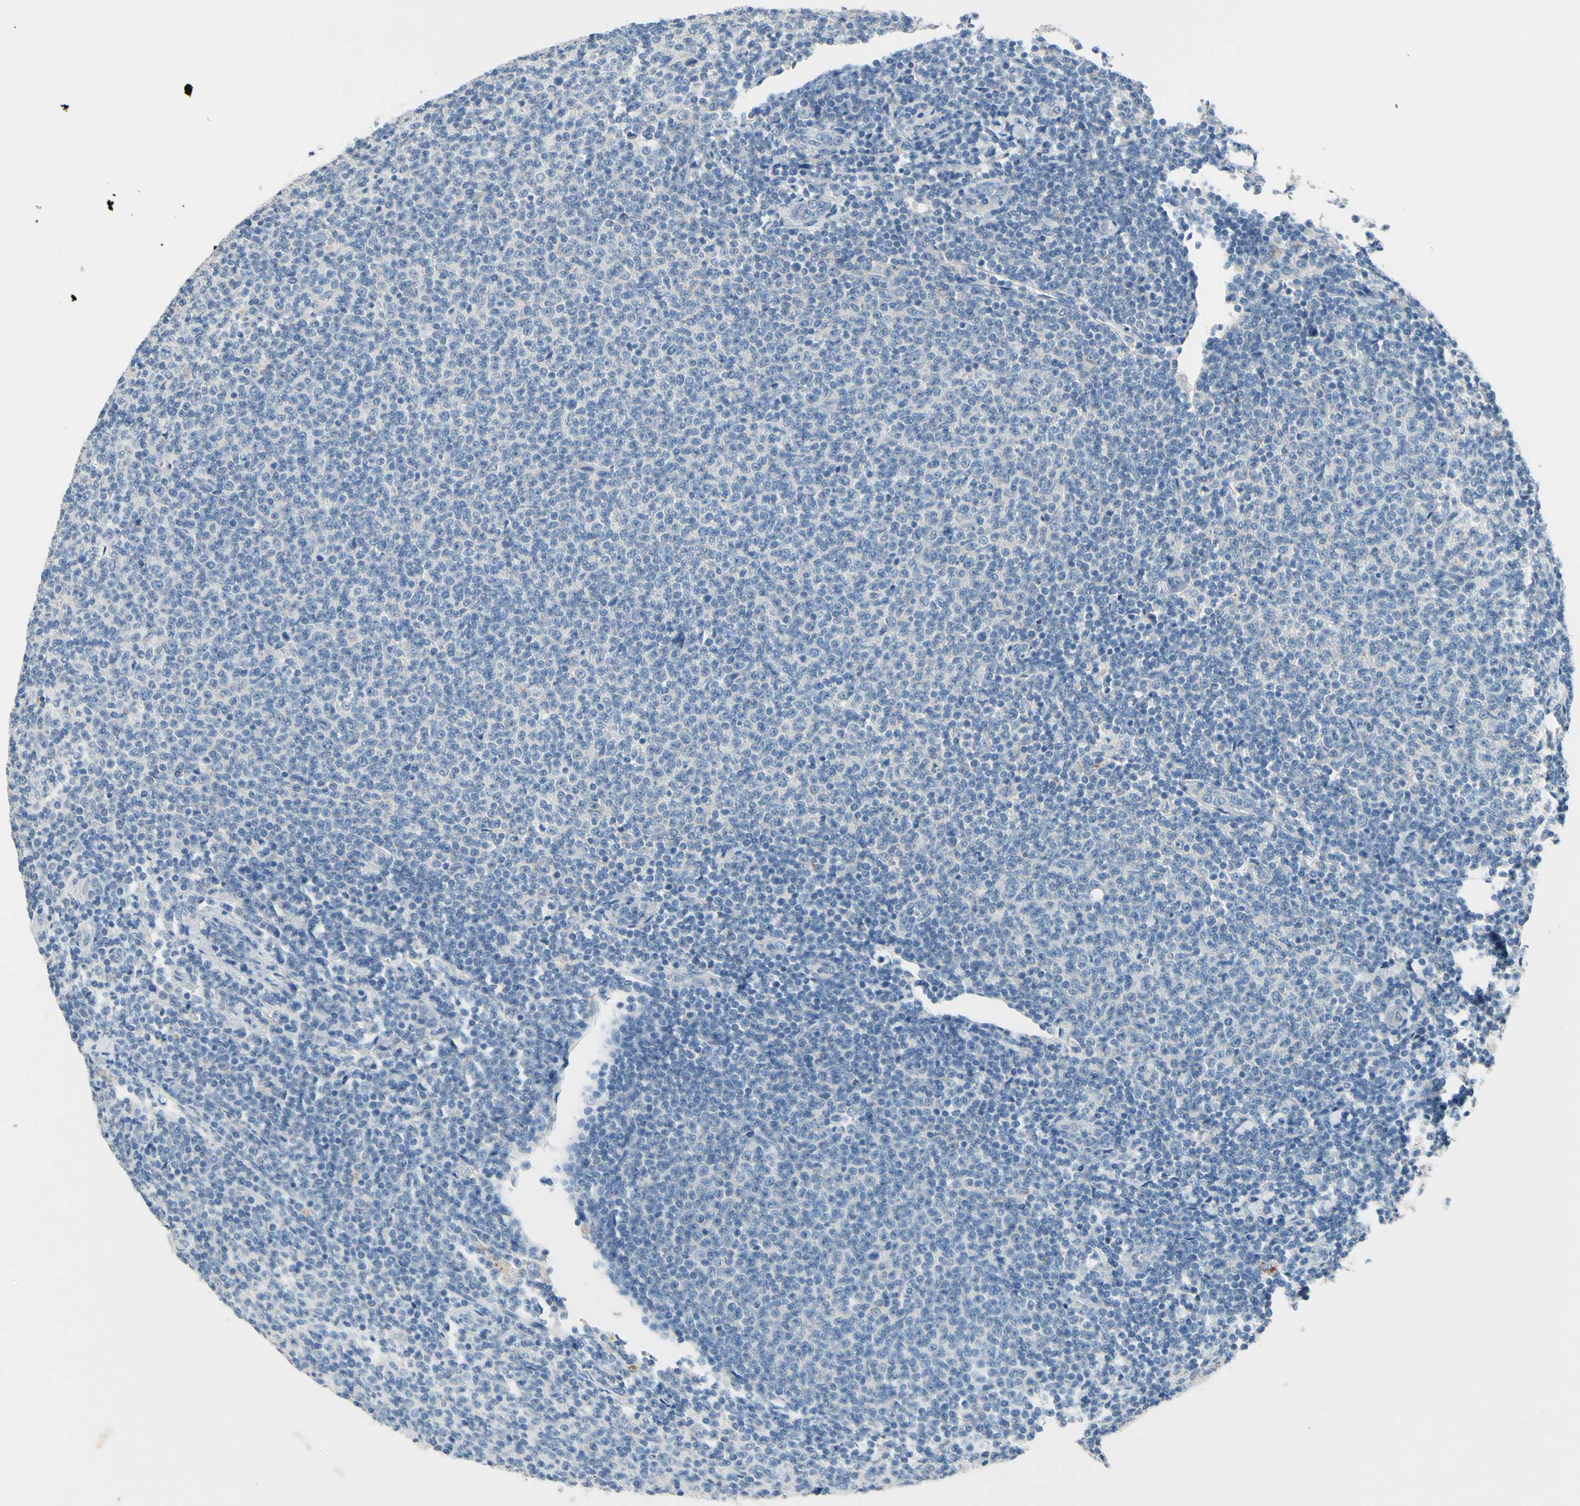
{"staining": {"intensity": "negative", "quantity": "none", "location": "none"}, "tissue": "lymphoma", "cell_type": "Tumor cells", "image_type": "cancer", "snomed": [{"axis": "morphology", "description": "Malignant lymphoma, non-Hodgkin's type, Low grade"}, {"axis": "topography", "description": "Lymph node"}], "caption": "This is an immunohistochemistry image of human lymphoma. There is no positivity in tumor cells.", "gene": "CDH10", "patient": {"sex": "male", "age": 66}}